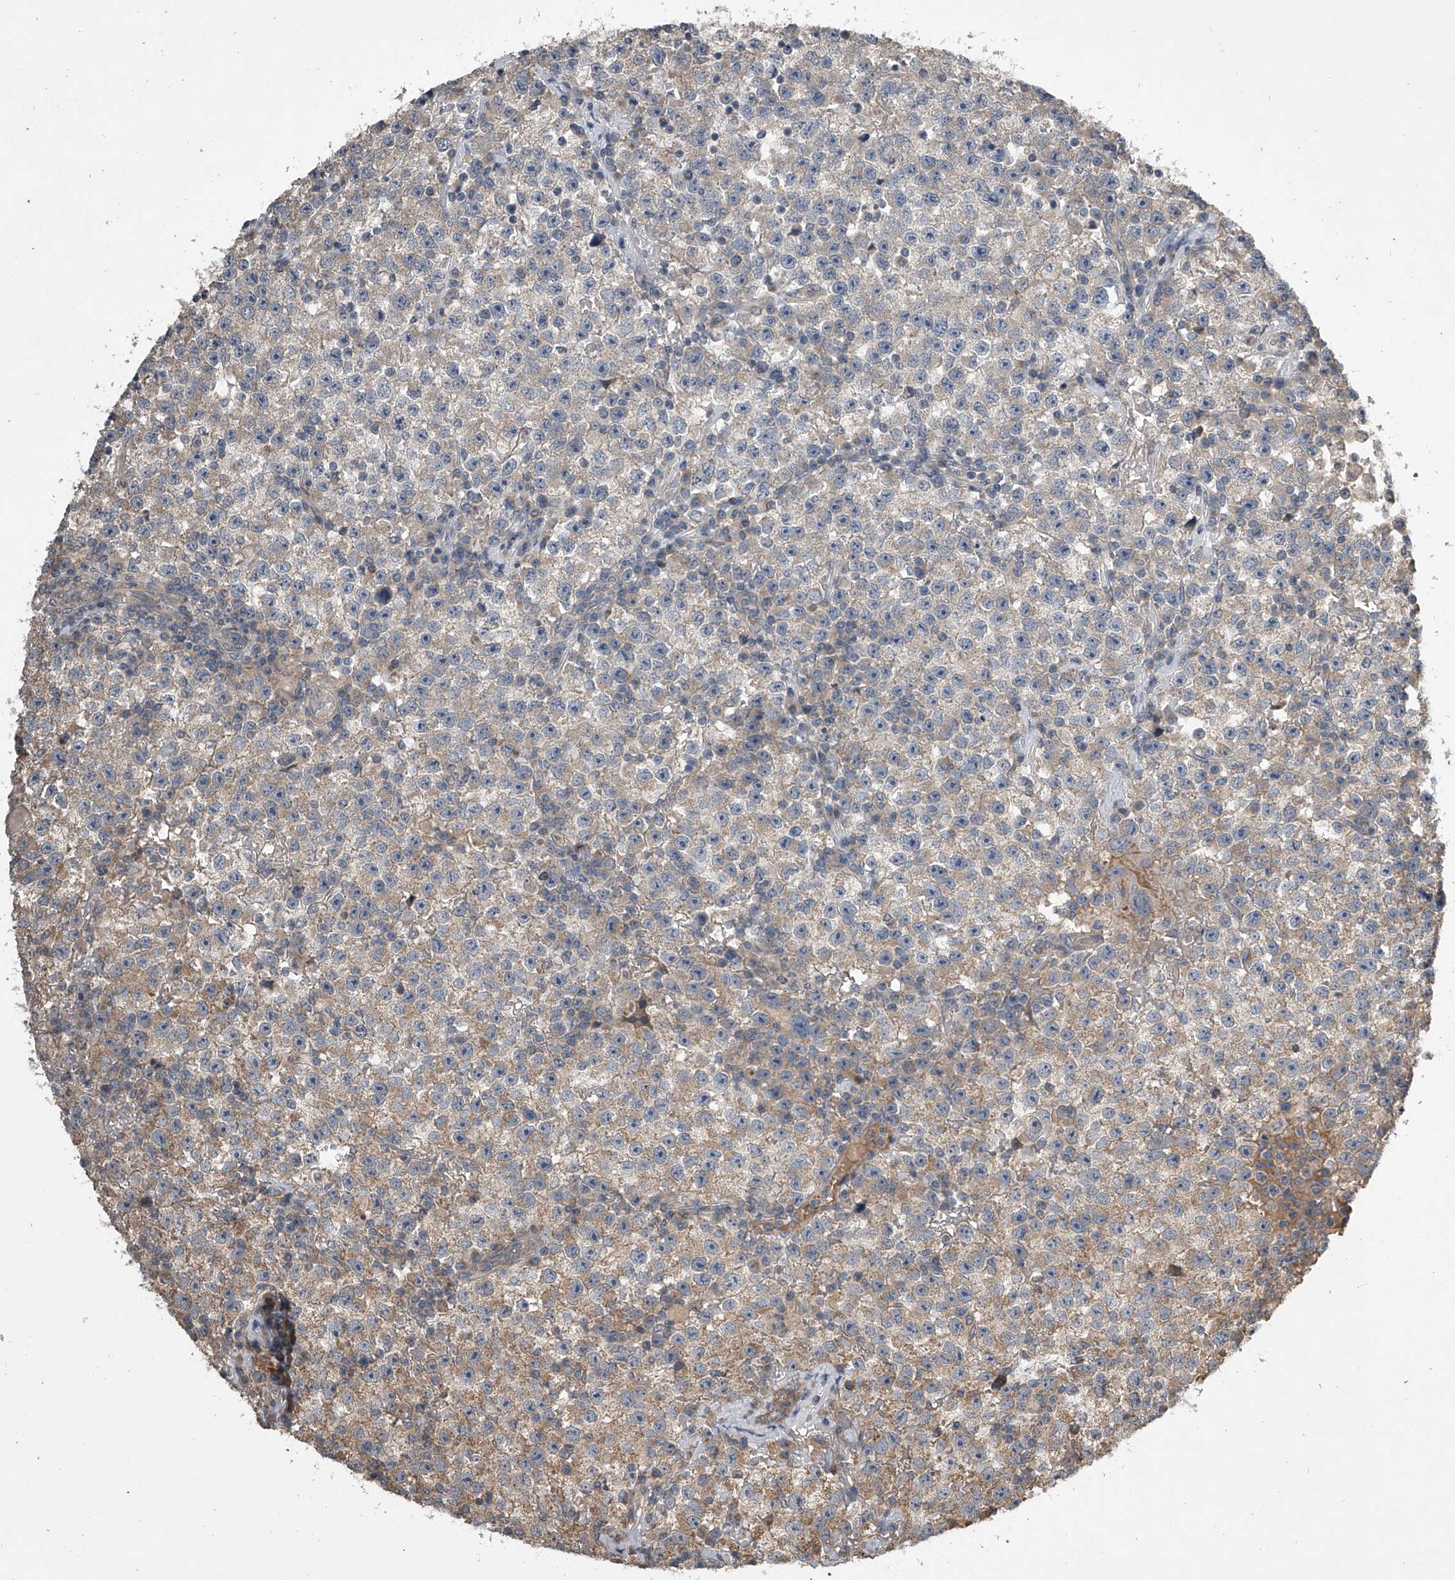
{"staining": {"intensity": "moderate", "quantity": "<25%", "location": "cytoplasmic/membranous"}, "tissue": "testis cancer", "cell_type": "Tumor cells", "image_type": "cancer", "snomed": [{"axis": "morphology", "description": "Seminoma, NOS"}, {"axis": "topography", "description": "Testis"}], "caption": "An IHC histopathology image of neoplastic tissue is shown. Protein staining in brown shows moderate cytoplasmic/membranous positivity in seminoma (testis) within tumor cells.", "gene": "NFS1", "patient": {"sex": "male", "age": 22}}